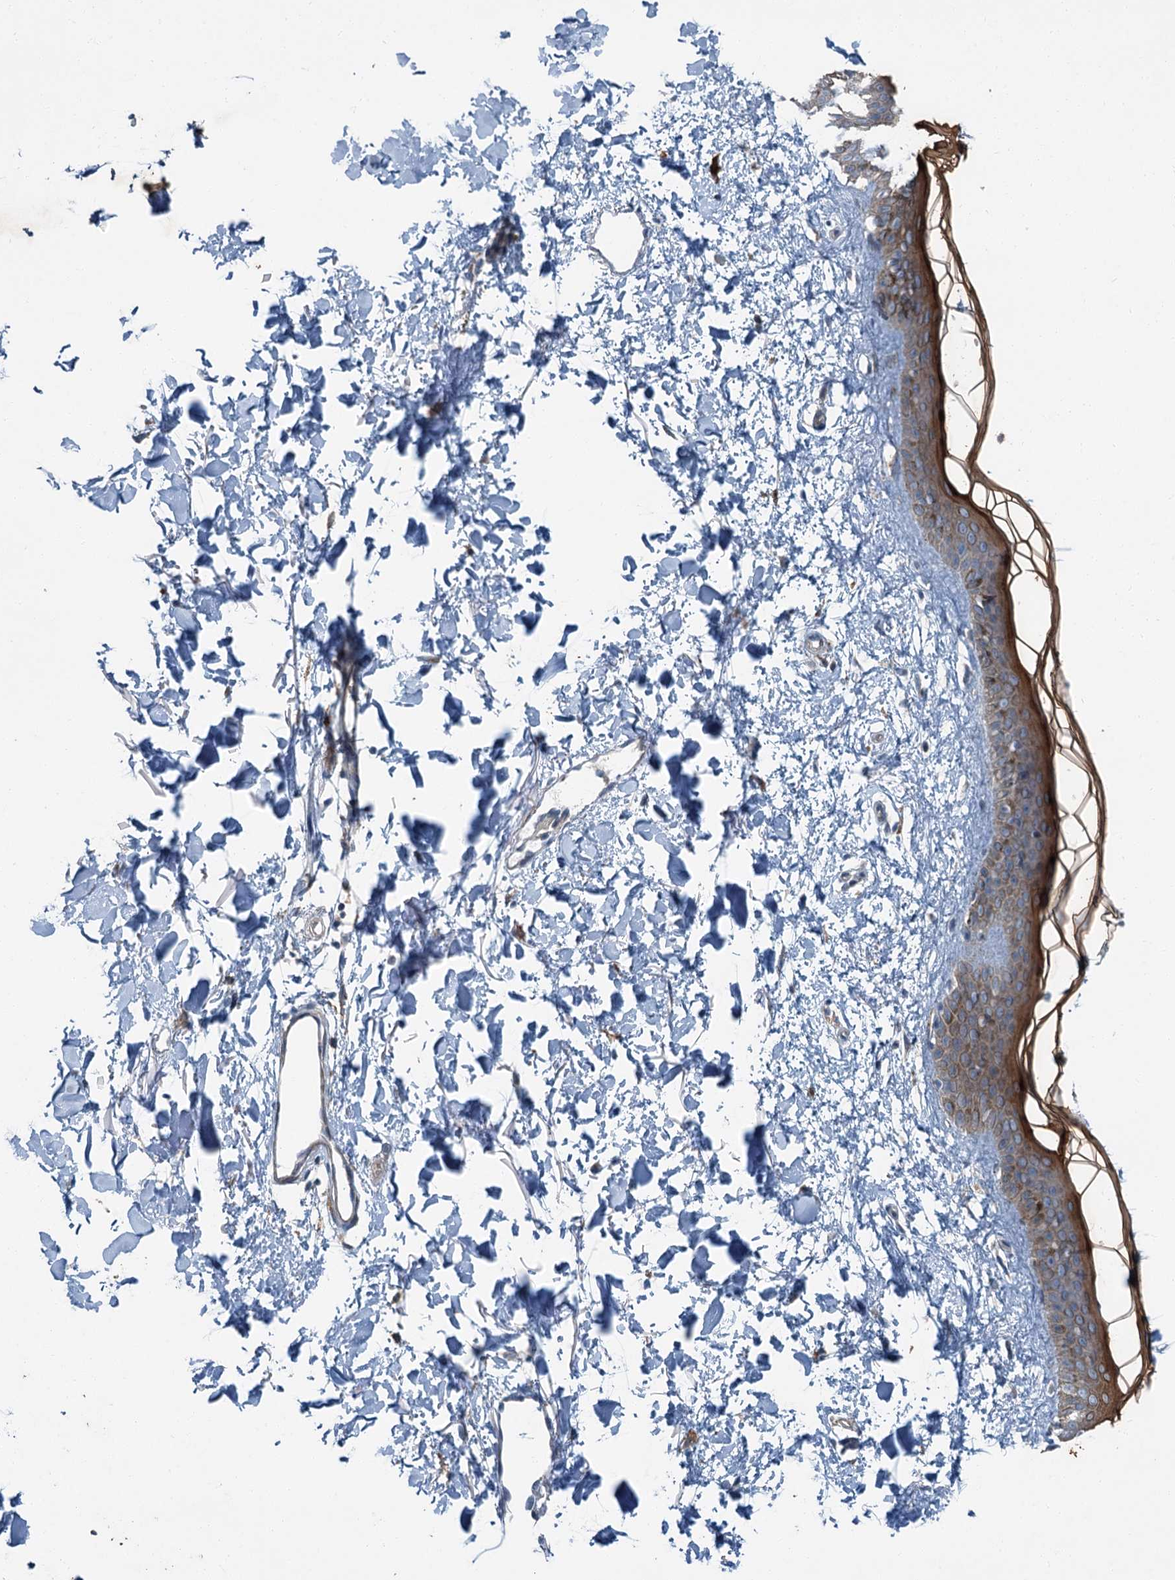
{"staining": {"intensity": "moderate", "quantity": ">75%", "location": "cytoplasmic/membranous"}, "tissue": "skin", "cell_type": "Fibroblasts", "image_type": "normal", "snomed": [{"axis": "morphology", "description": "Normal tissue, NOS"}, {"axis": "topography", "description": "Skin"}], "caption": "IHC of normal skin reveals medium levels of moderate cytoplasmic/membranous positivity in approximately >75% of fibroblasts. The staining is performed using DAB (3,3'-diaminobenzidine) brown chromogen to label protein expression. The nuclei are counter-stained blue using hematoxylin.", "gene": "AXL", "patient": {"sex": "female", "age": 58}}